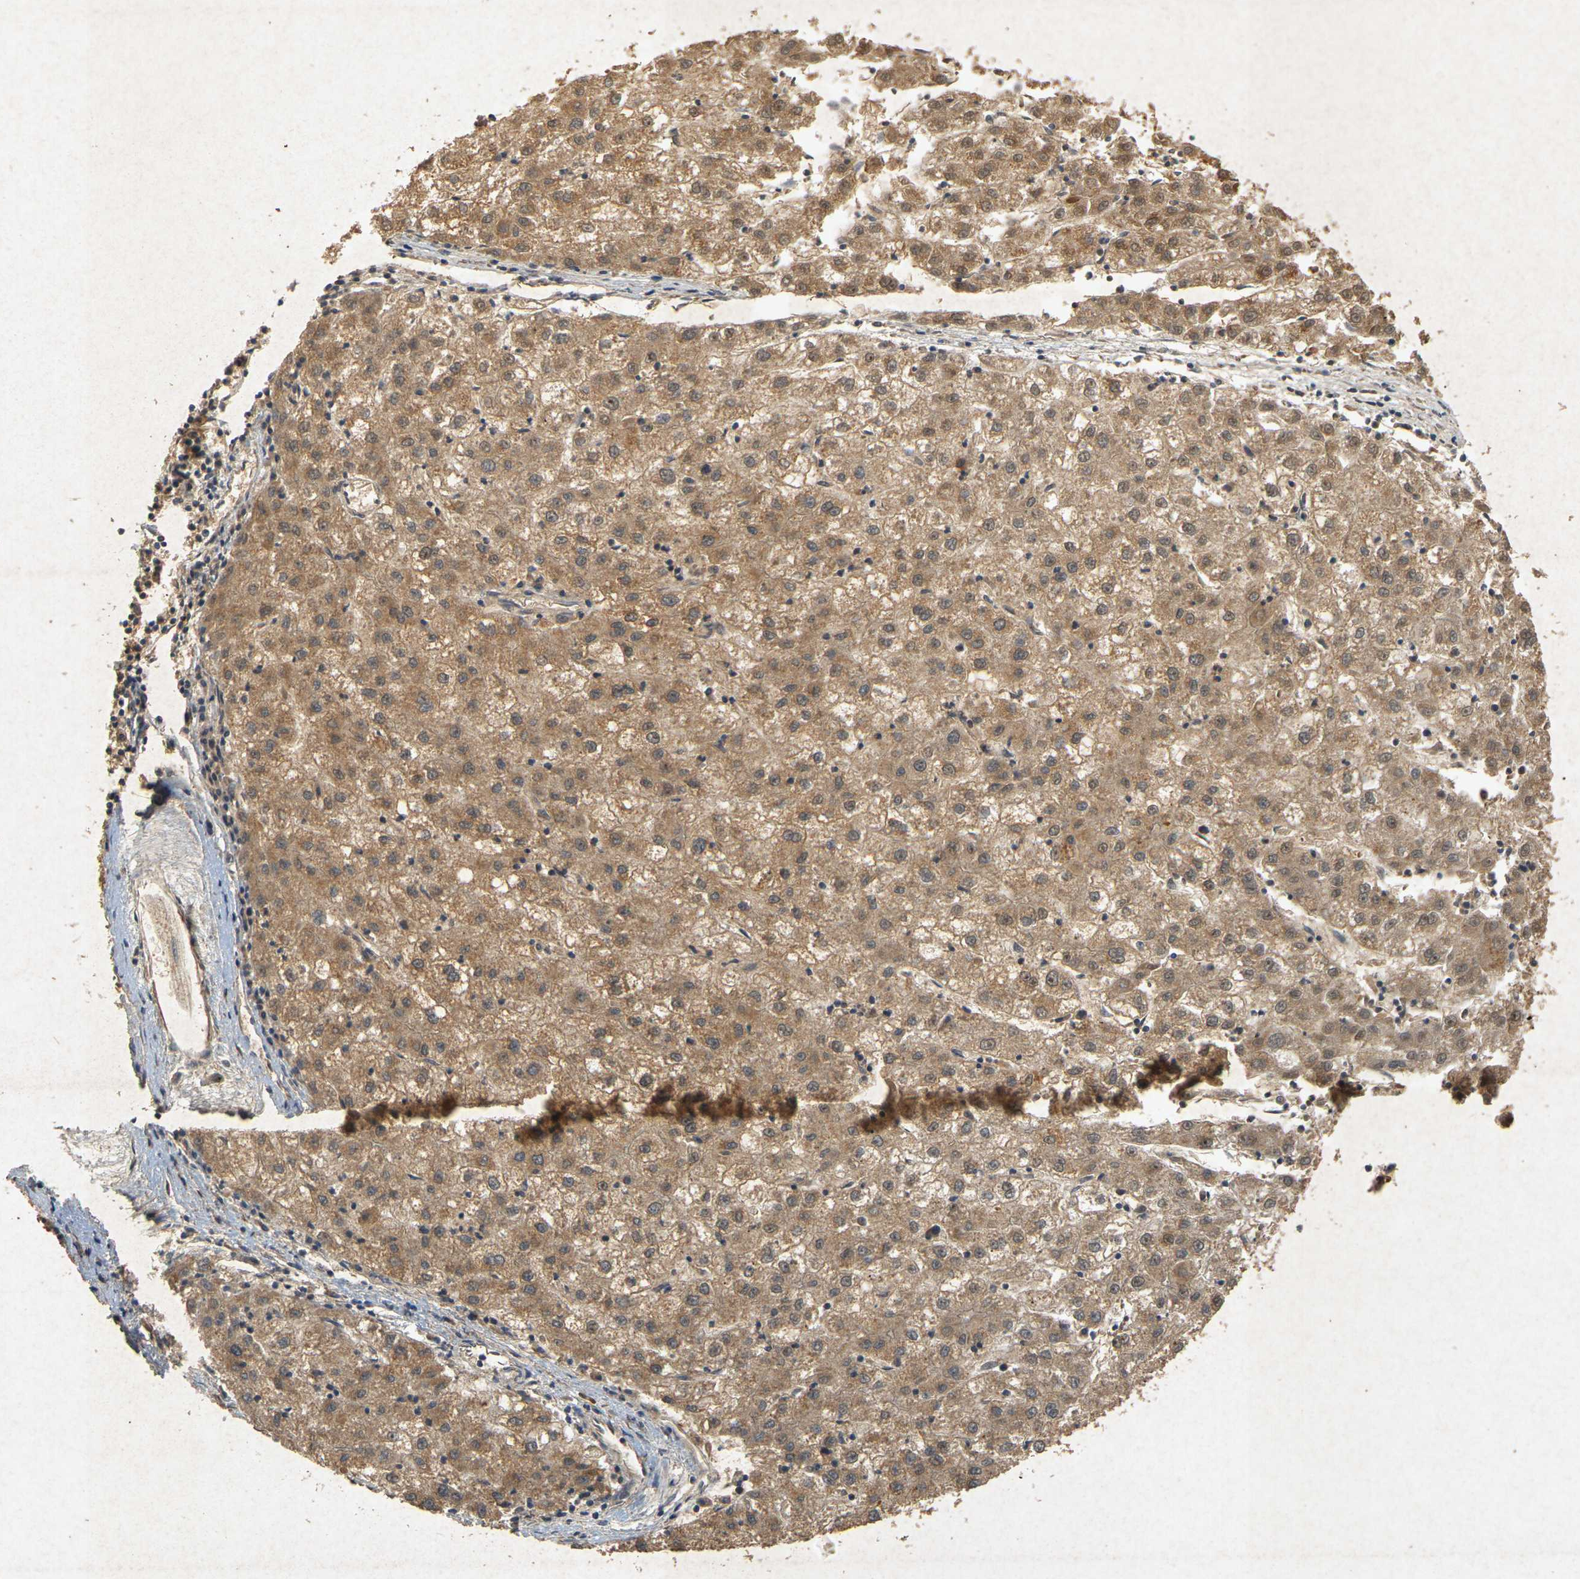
{"staining": {"intensity": "moderate", "quantity": ">75%", "location": "cytoplasmic/membranous"}, "tissue": "liver cancer", "cell_type": "Tumor cells", "image_type": "cancer", "snomed": [{"axis": "morphology", "description": "Carcinoma, Hepatocellular, NOS"}, {"axis": "topography", "description": "Liver"}], "caption": "Protein staining shows moderate cytoplasmic/membranous positivity in about >75% of tumor cells in hepatocellular carcinoma (liver). Nuclei are stained in blue.", "gene": "ERN1", "patient": {"sex": "male", "age": 72}}